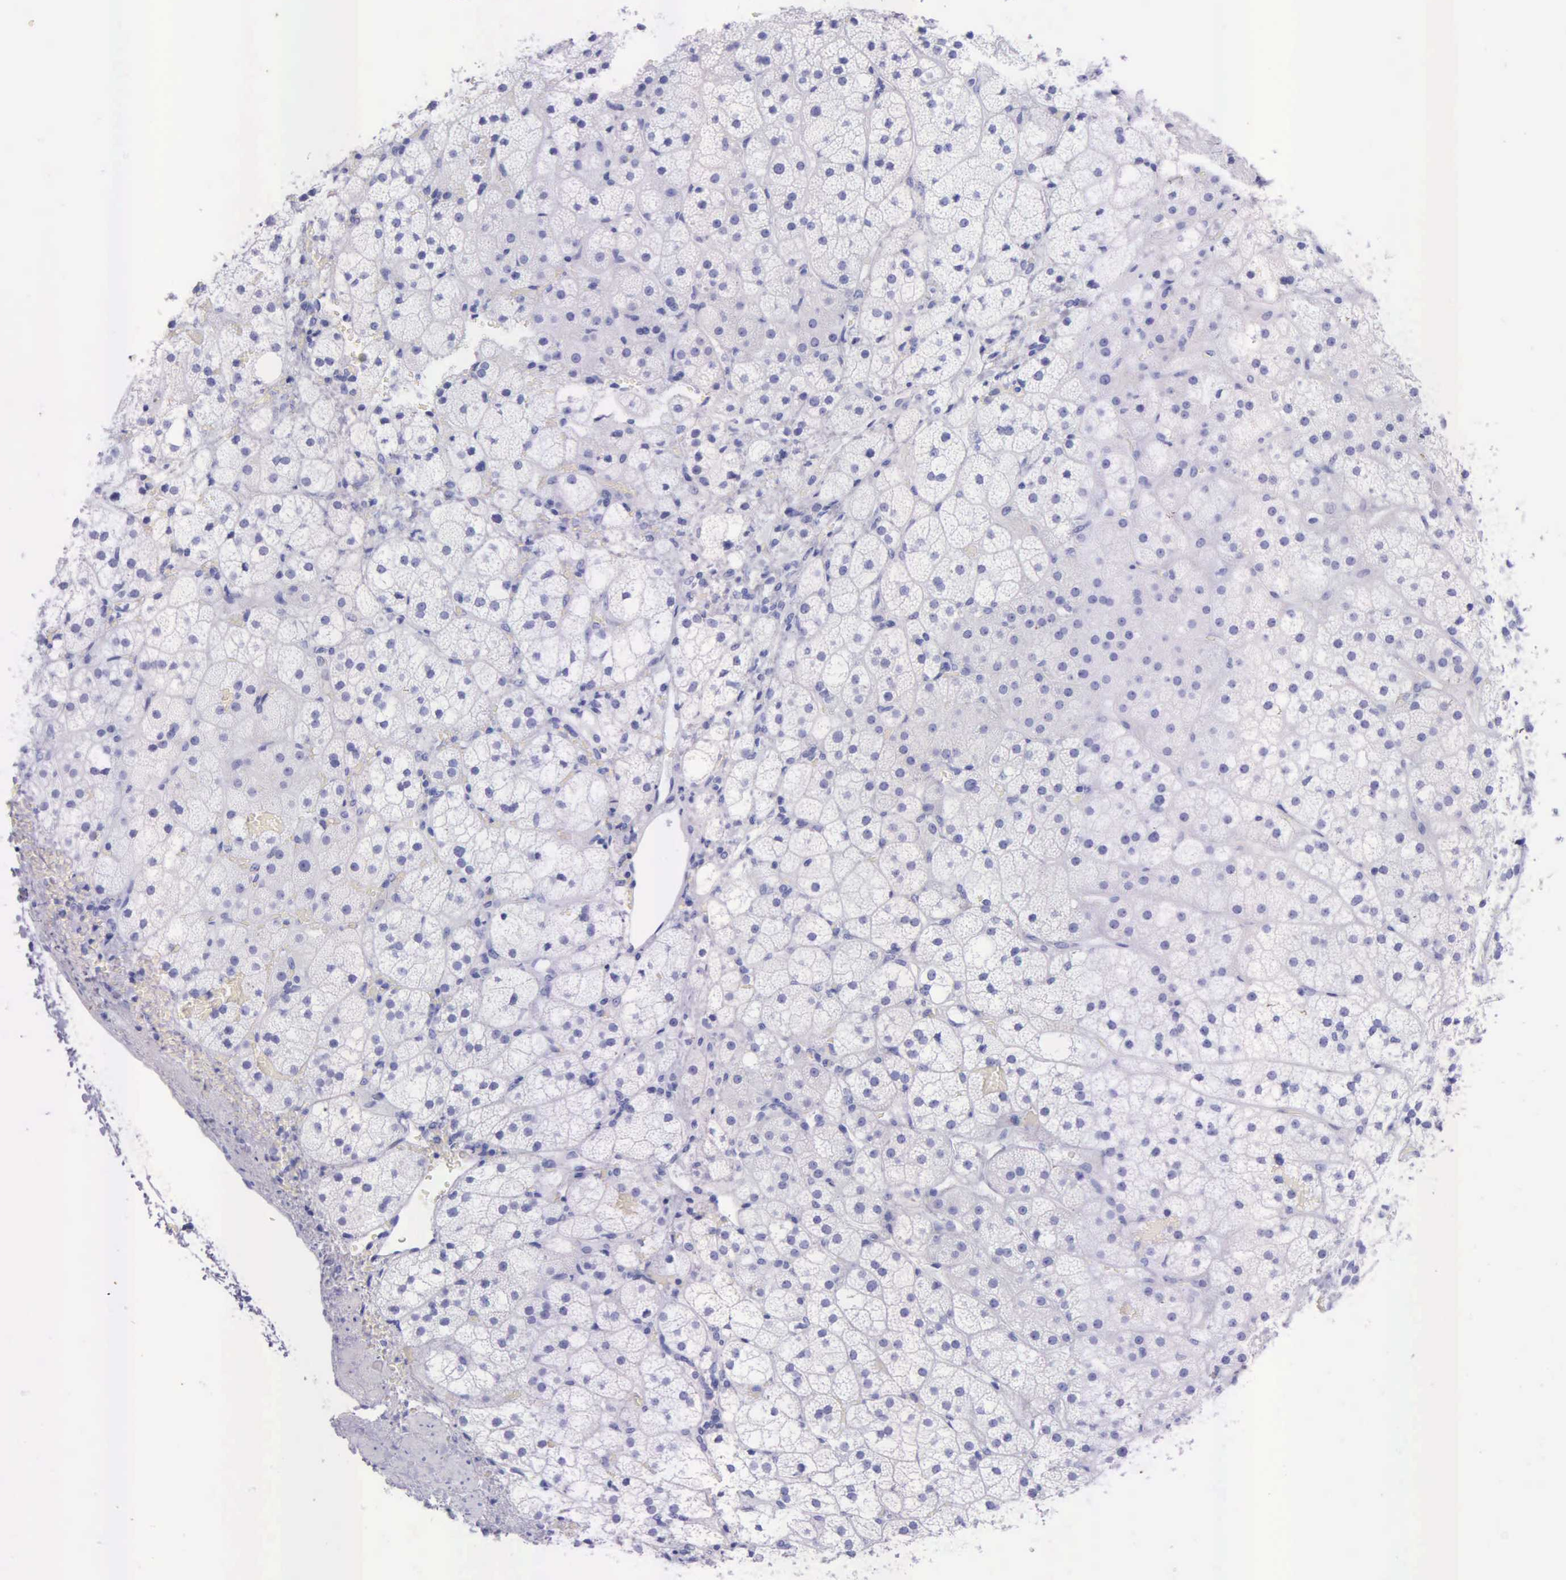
{"staining": {"intensity": "negative", "quantity": "none", "location": "none"}, "tissue": "adrenal gland", "cell_type": "Glandular cells", "image_type": "normal", "snomed": [{"axis": "morphology", "description": "Normal tissue, NOS"}, {"axis": "topography", "description": "Adrenal gland"}], "caption": "High magnification brightfield microscopy of normal adrenal gland stained with DAB (brown) and counterstained with hematoxylin (blue): glandular cells show no significant expression.", "gene": "KLK2", "patient": {"sex": "male", "age": 53}}